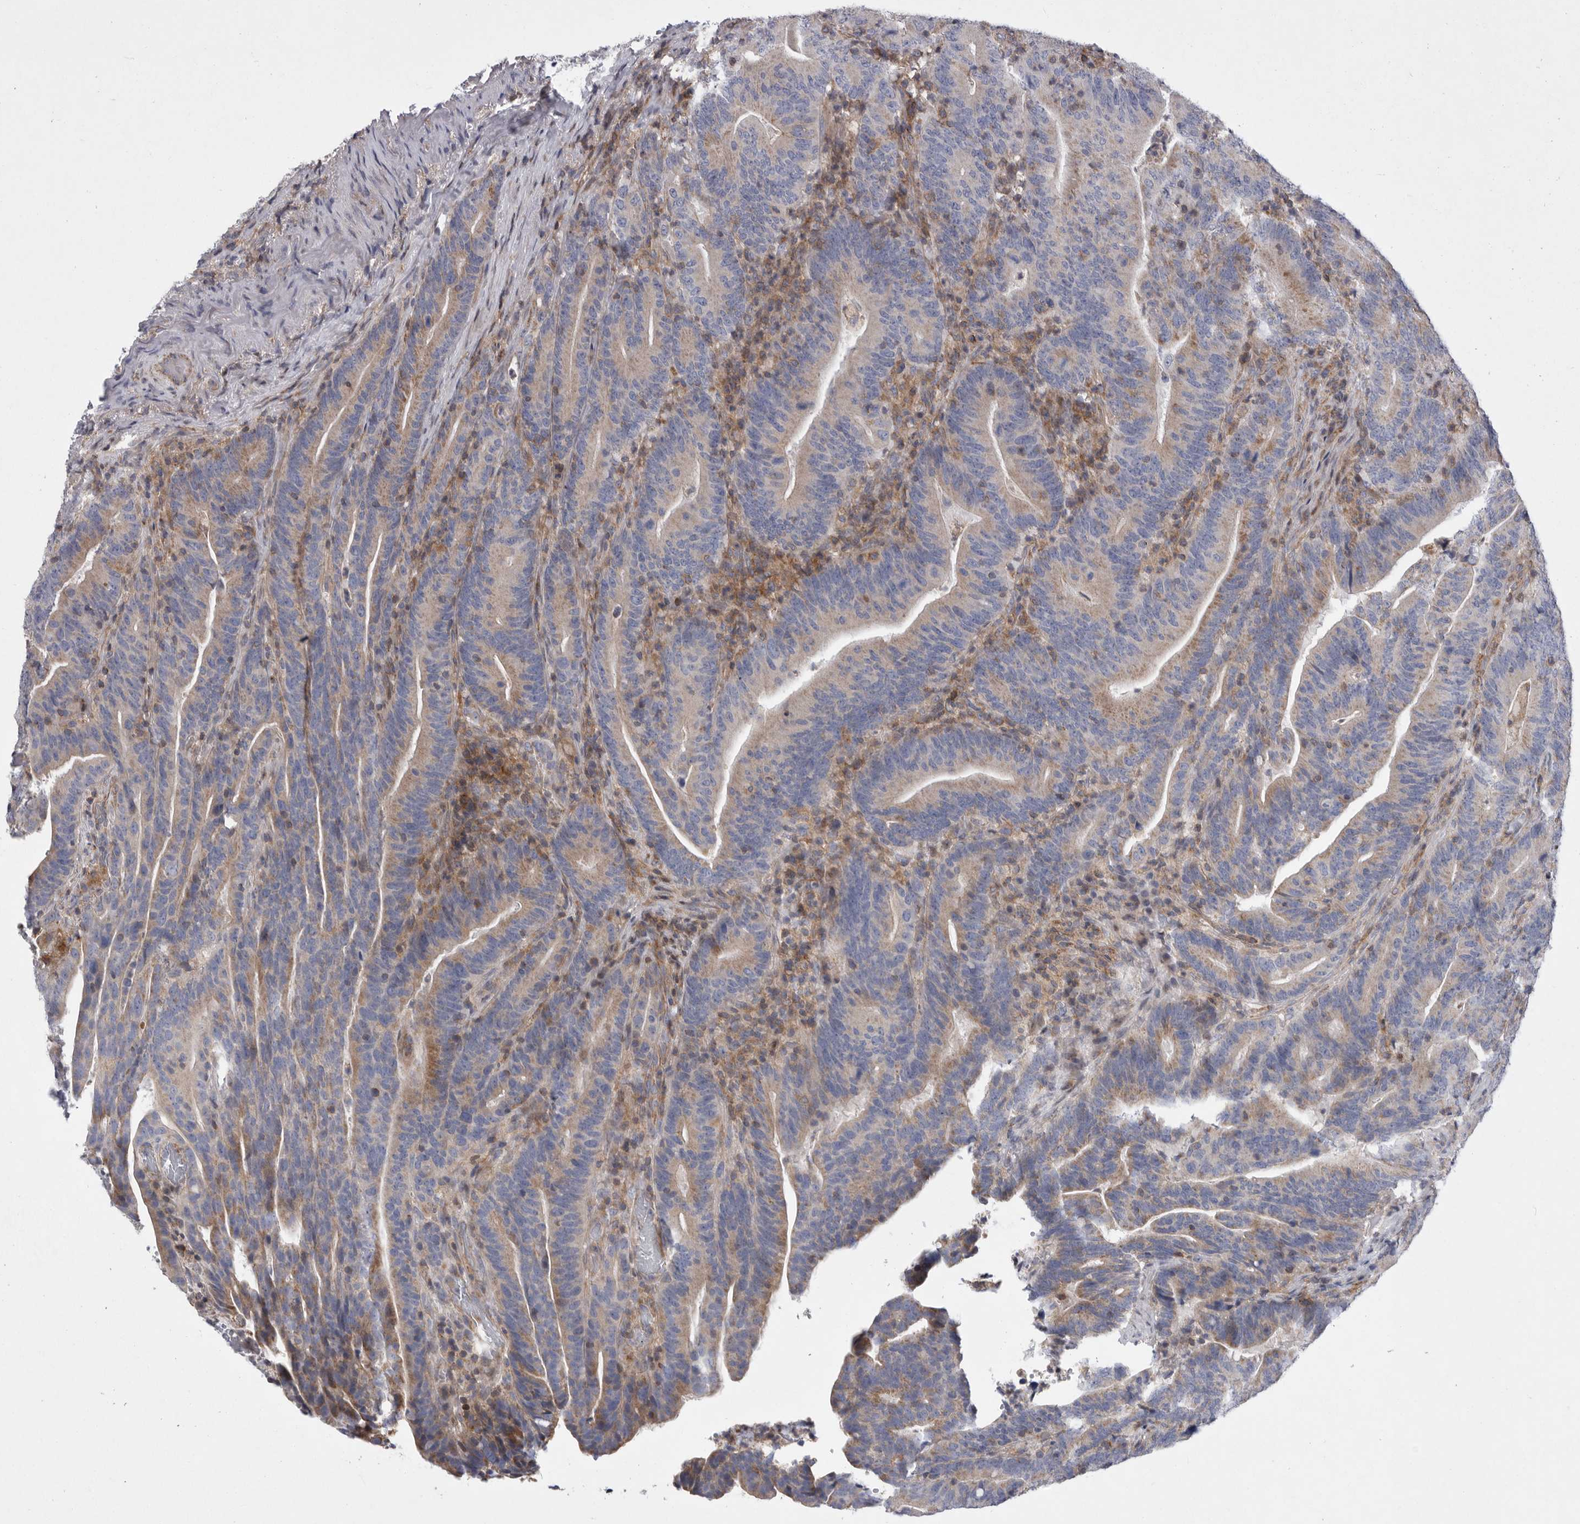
{"staining": {"intensity": "moderate", "quantity": "<25%", "location": "cytoplasmic/membranous"}, "tissue": "colorectal cancer", "cell_type": "Tumor cells", "image_type": "cancer", "snomed": [{"axis": "morphology", "description": "Adenocarcinoma, NOS"}, {"axis": "topography", "description": "Colon"}], "caption": "Moderate cytoplasmic/membranous staining is present in about <25% of tumor cells in adenocarcinoma (colorectal).", "gene": "MPZL1", "patient": {"sex": "female", "age": 66}}